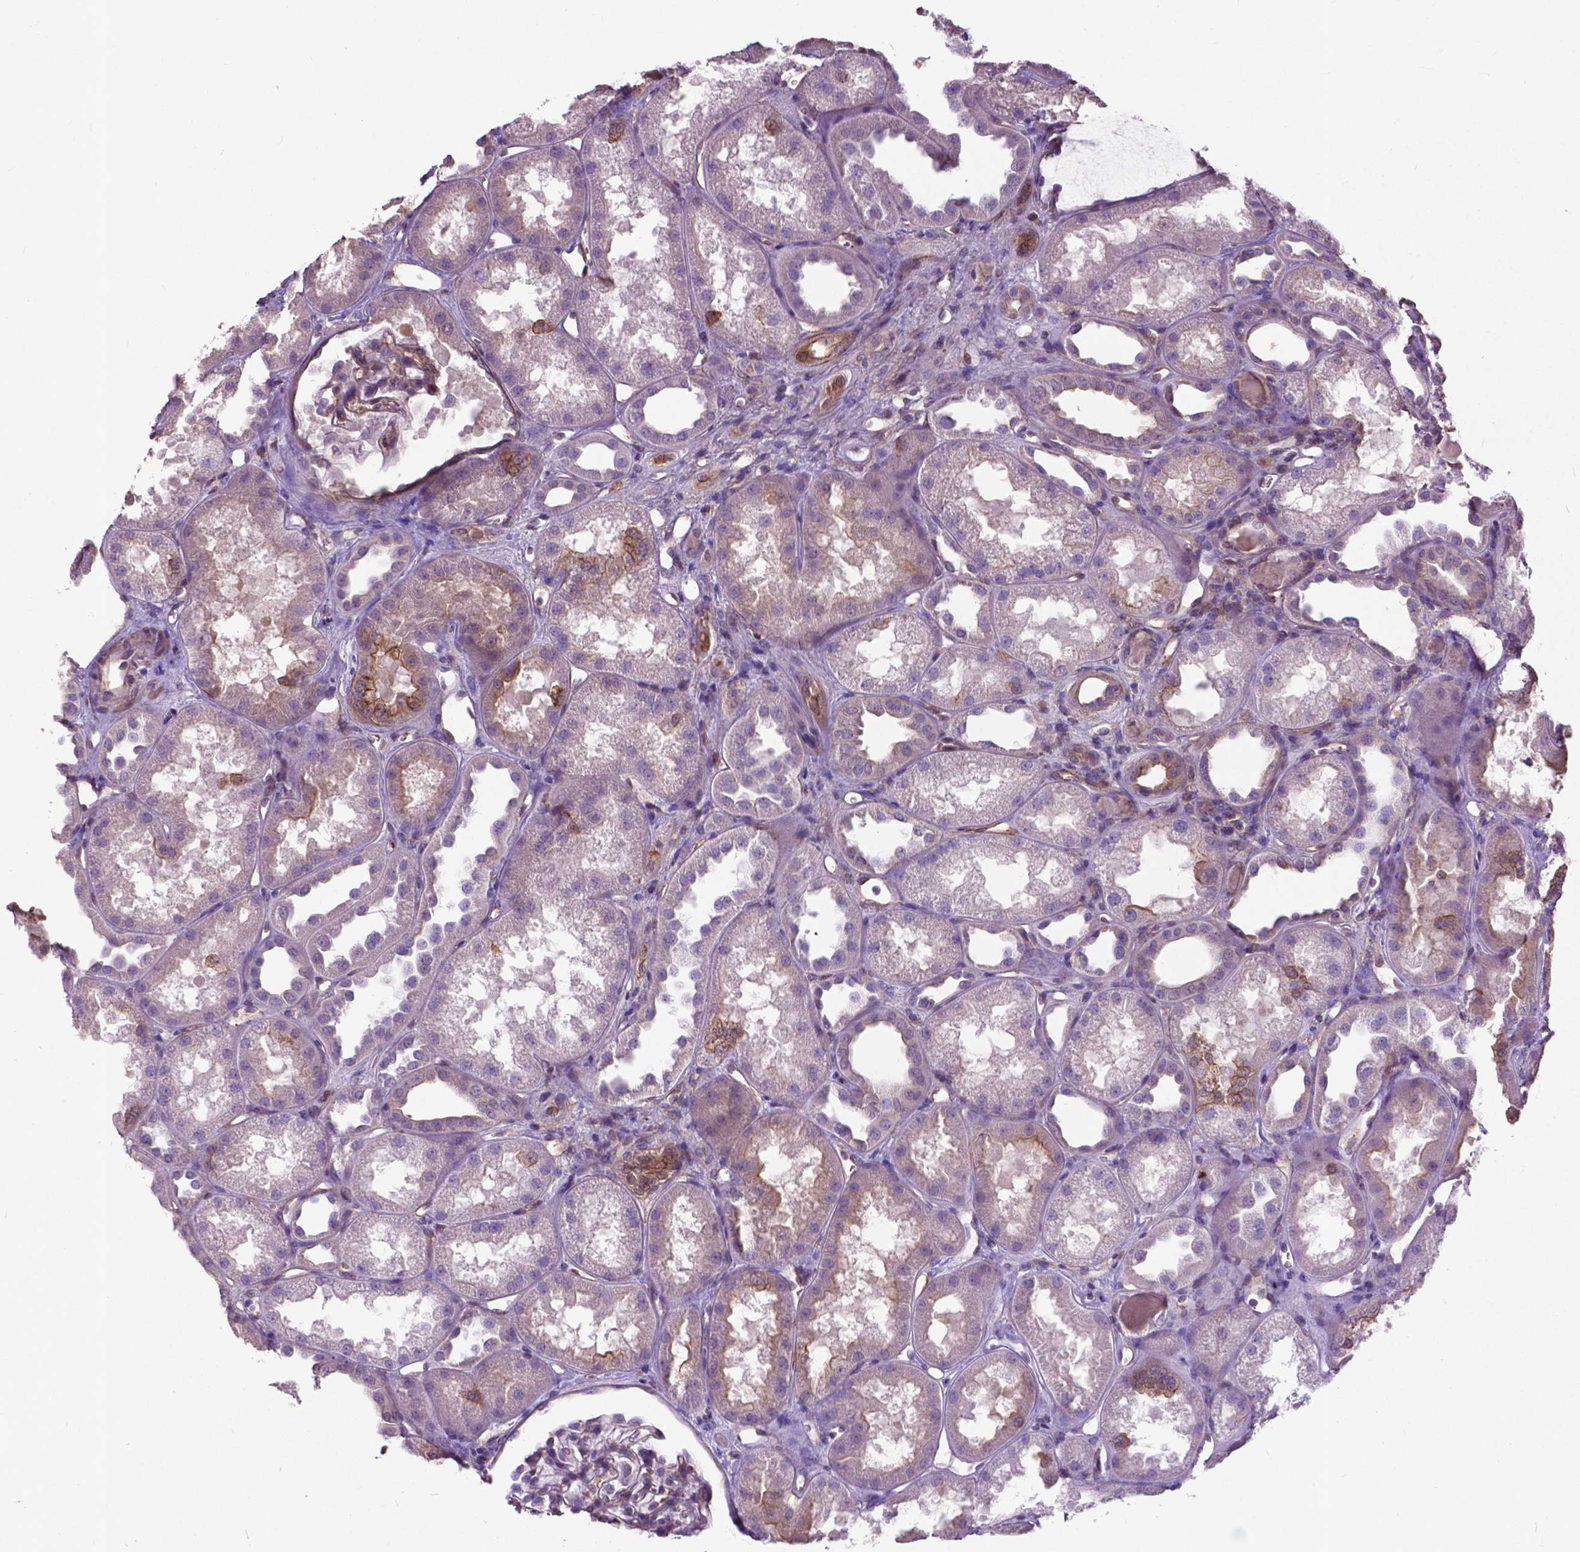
{"staining": {"intensity": "weak", "quantity": "25%-75%", "location": "cytoplasmic/membranous"}, "tissue": "kidney", "cell_type": "Cells in glomeruli", "image_type": "normal", "snomed": [{"axis": "morphology", "description": "Normal tissue, NOS"}, {"axis": "topography", "description": "Kidney"}], "caption": "Weak cytoplasmic/membranous staining for a protein is identified in about 25%-75% of cells in glomeruli of unremarkable kidney using immunohistochemistry.", "gene": "PDLIM1", "patient": {"sex": "male", "age": 61}}